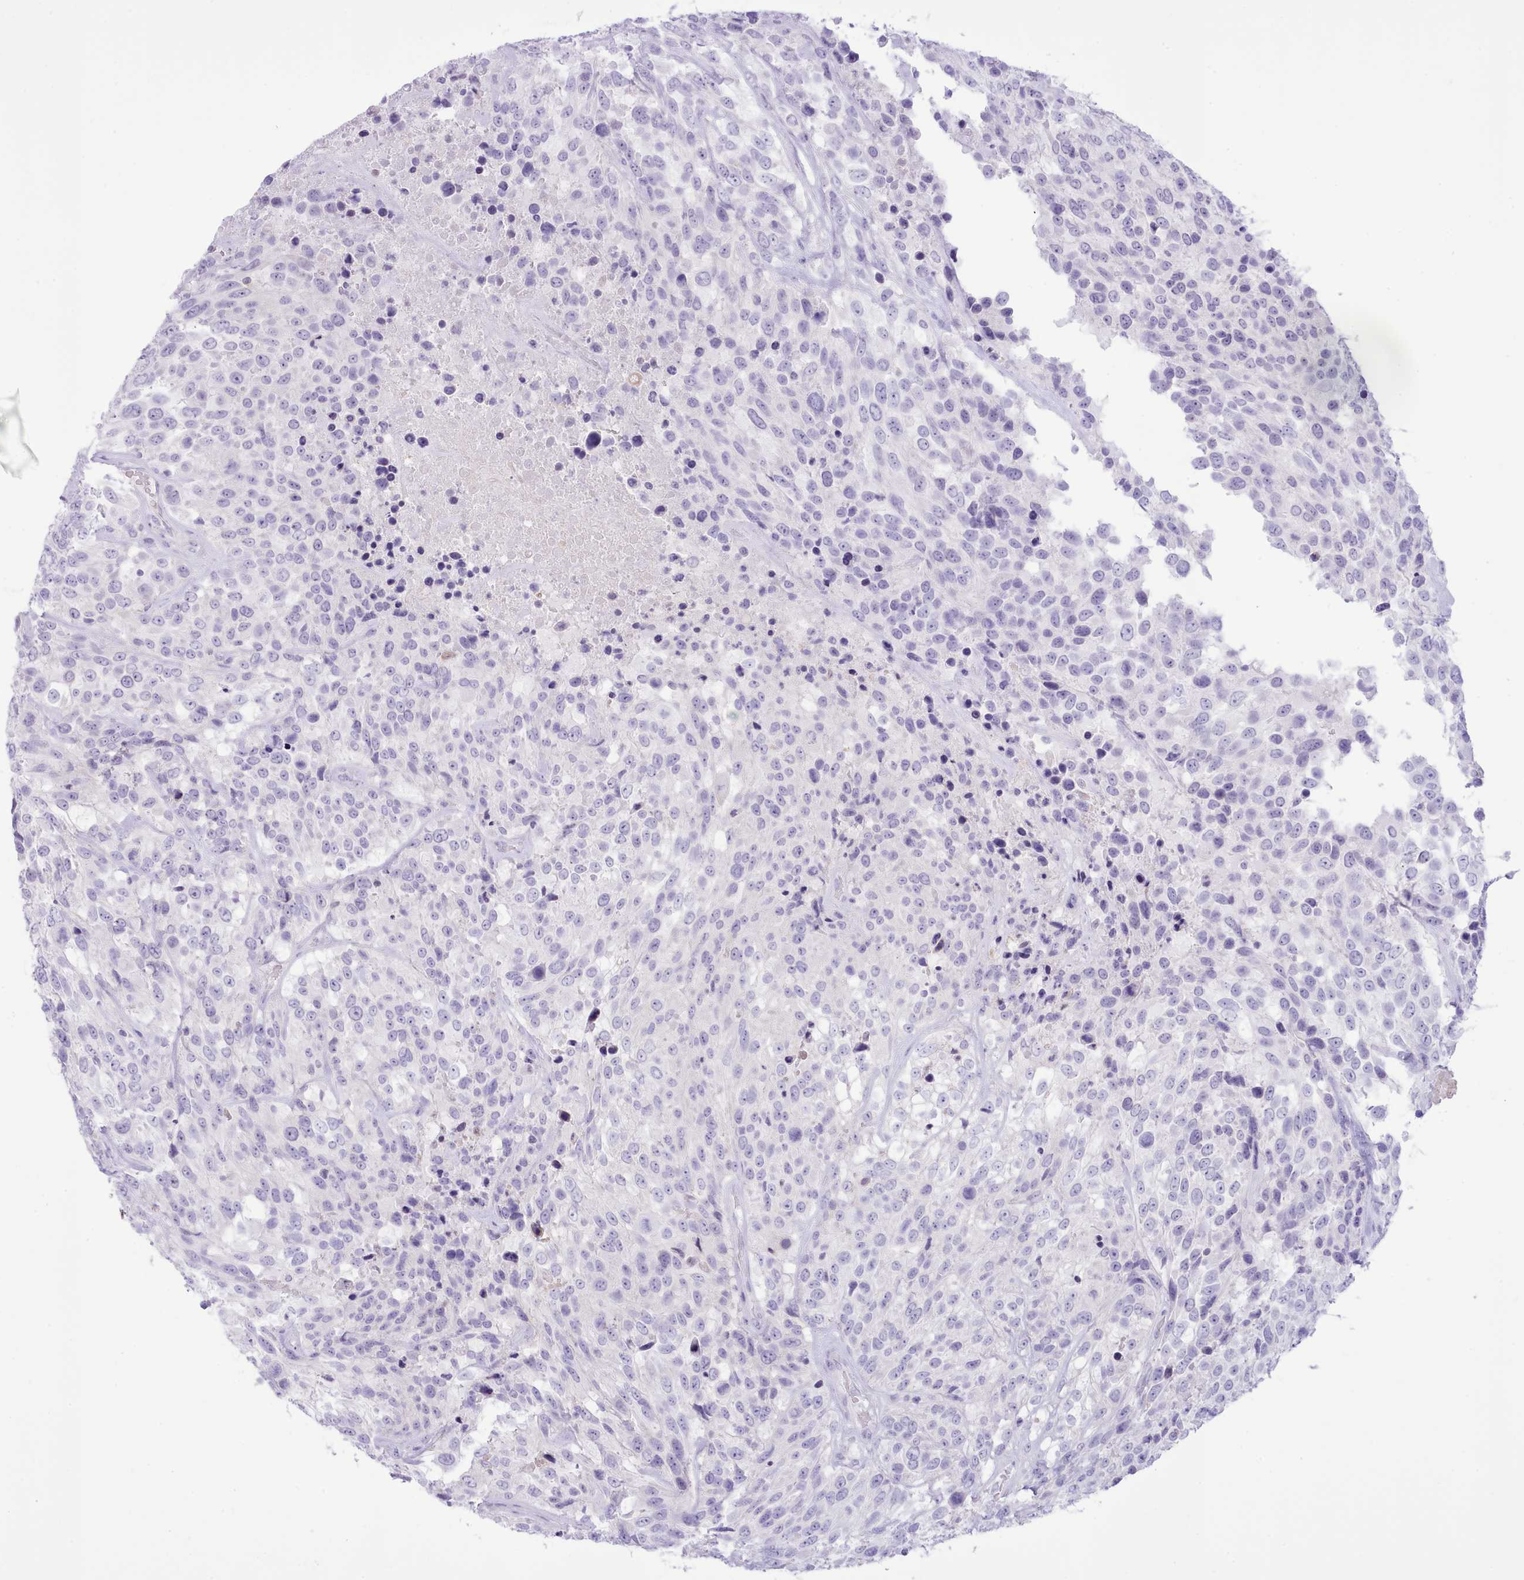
{"staining": {"intensity": "negative", "quantity": "none", "location": "none"}, "tissue": "urothelial cancer", "cell_type": "Tumor cells", "image_type": "cancer", "snomed": [{"axis": "morphology", "description": "Urothelial carcinoma, High grade"}, {"axis": "topography", "description": "Urinary bladder"}], "caption": "Immunohistochemistry (IHC) histopathology image of urothelial carcinoma (high-grade) stained for a protein (brown), which exhibits no positivity in tumor cells.", "gene": "MDFI", "patient": {"sex": "male", "age": 56}}